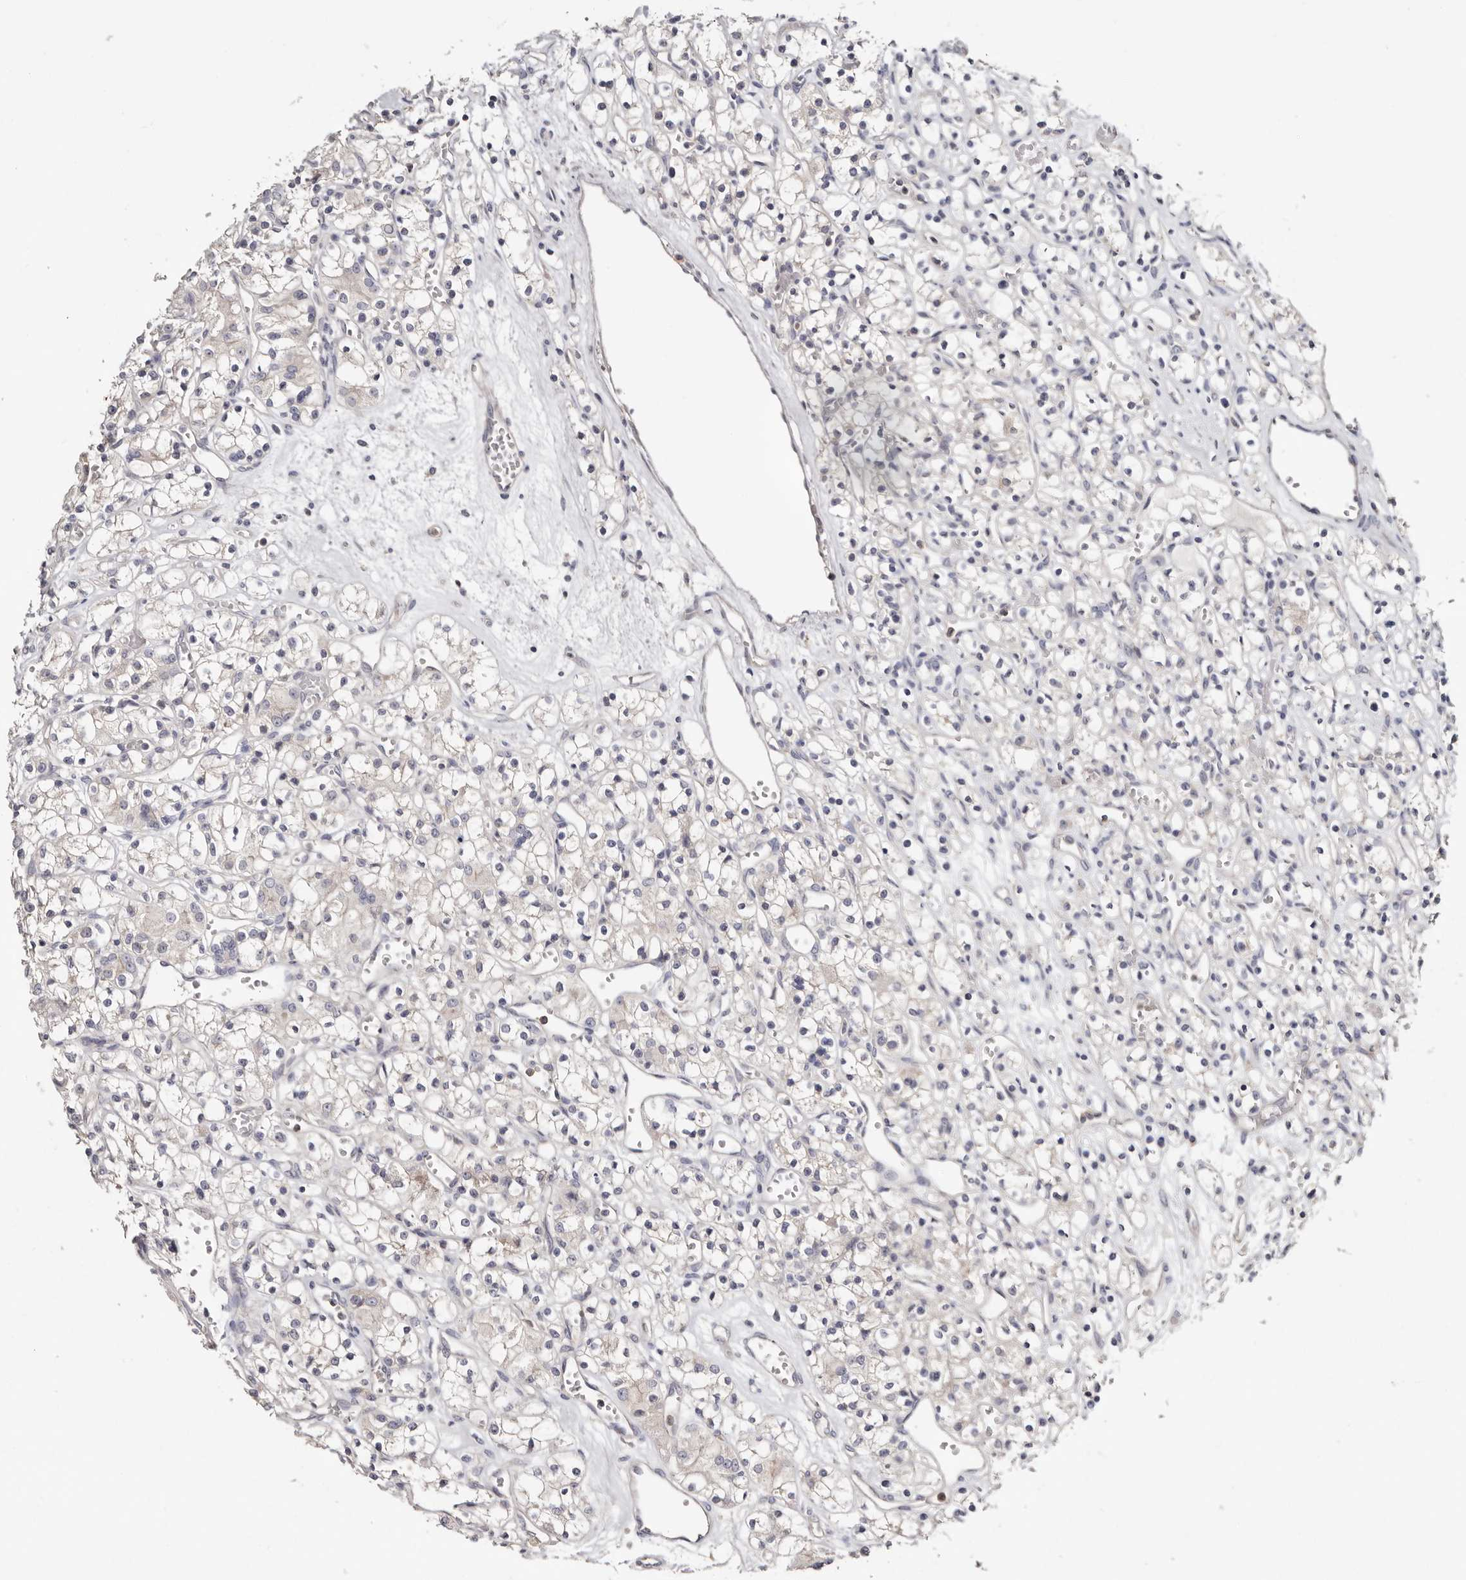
{"staining": {"intensity": "weak", "quantity": "<25%", "location": "cytoplasmic/membranous"}, "tissue": "renal cancer", "cell_type": "Tumor cells", "image_type": "cancer", "snomed": [{"axis": "morphology", "description": "Adenocarcinoma, NOS"}, {"axis": "topography", "description": "Kidney"}], "caption": "Immunohistochemistry (IHC) micrograph of neoplastic tissue: adenocarcinoma (renal) stained with DAB exhibits no significant protein staining in tumor cells.", "gene": "S100A14", "patient": {"sex": "female", "age": 59}}